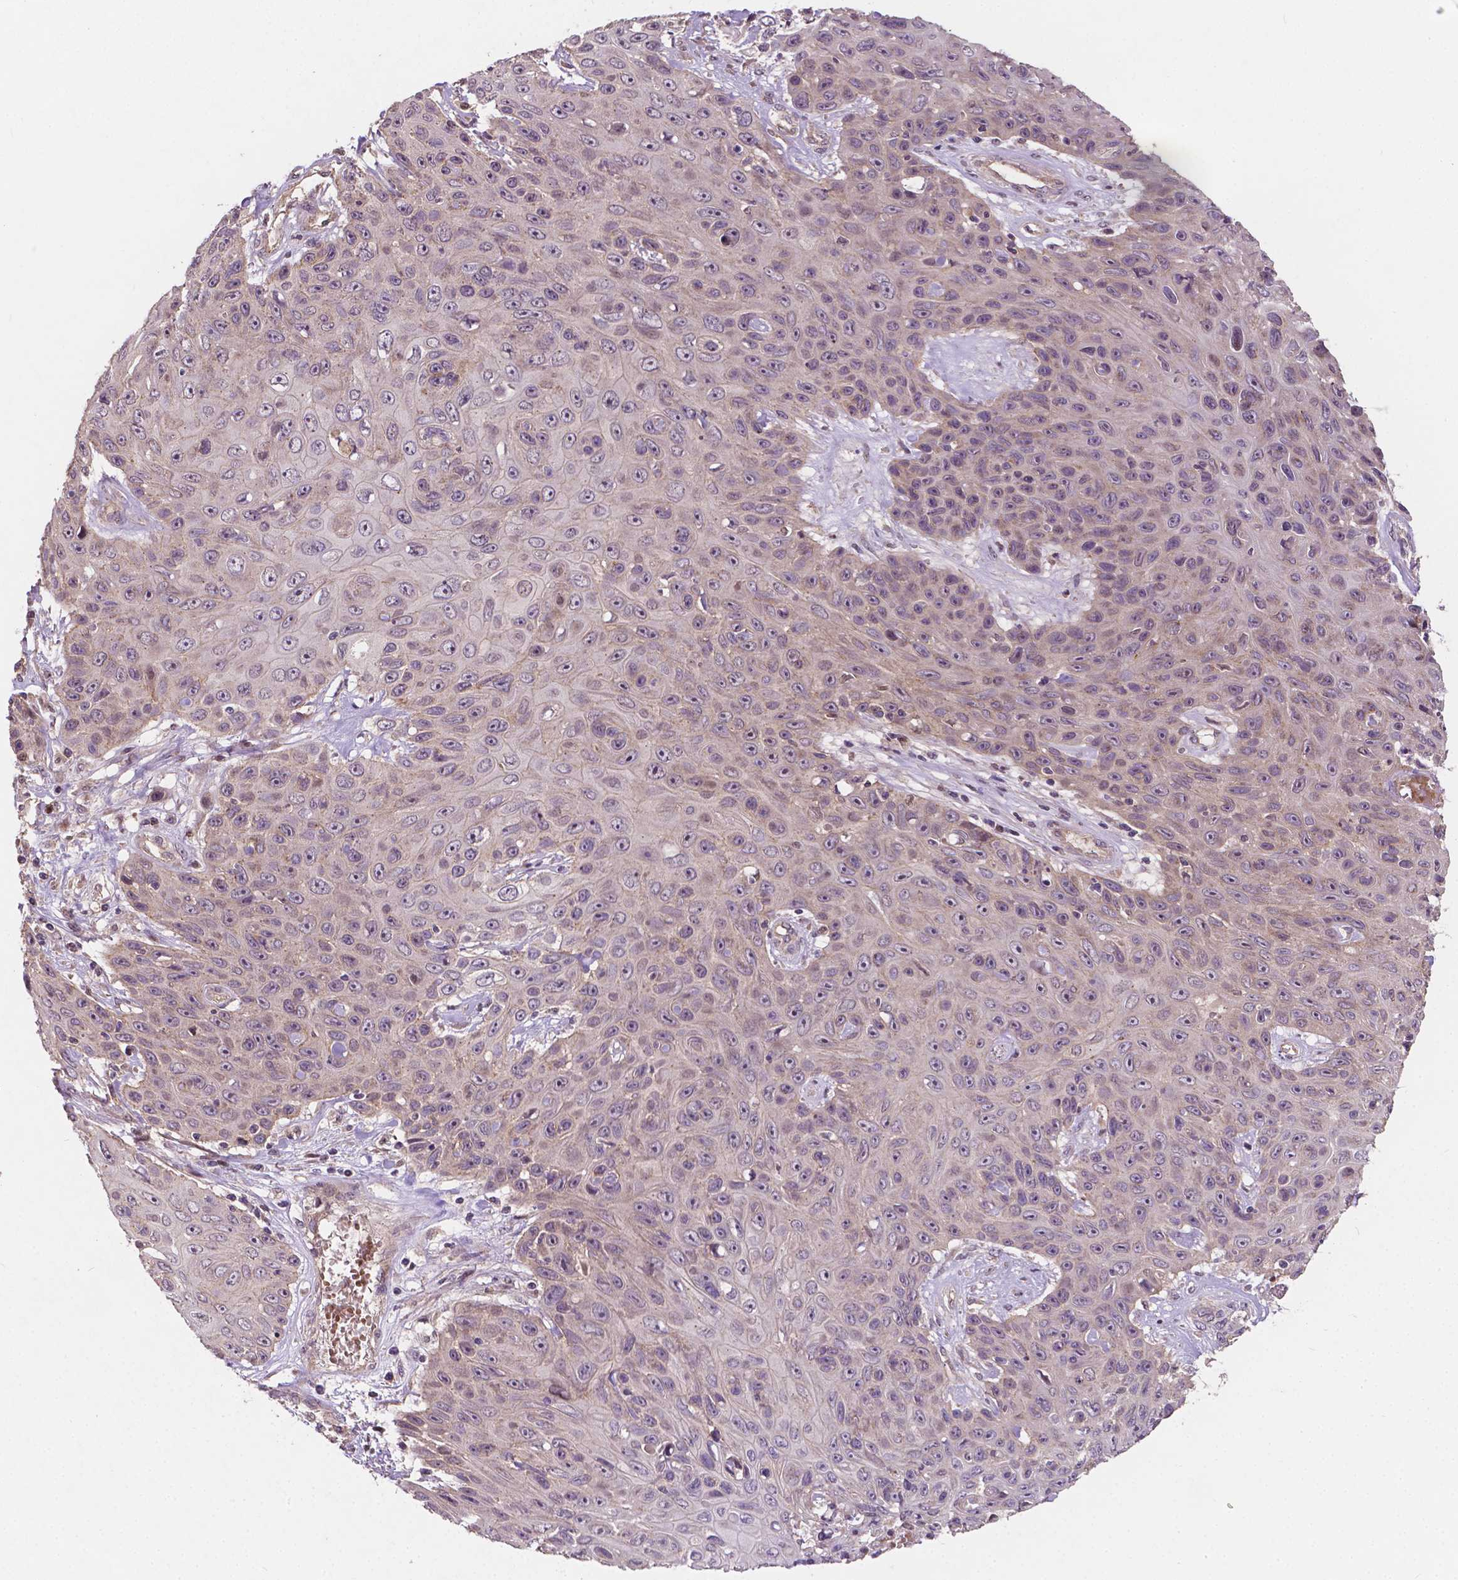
{"staining": {"intensity": "weak", "quantity": "25%-75%", "location": "cytoplasmic/membranous,nuclear"}, "tissue": "skin cancer", "cell_type": "Tumor cells", "image_type": "cancer", "snomed": [{"axis": "morphology", "description": "Squamous cell carcinoma, NOS"}, {"axis": "topography", "description": "Skin"}], "caption": "Tumor cells demonstrate weak cytoplasmic/membranous and nuclear staining in about 25%-75% of cells in skin cancer. (DAB (3,3'-diaminobenzidine) IHC with brightfield microscopy, high magnification).", "gene": "DUSP16", "patient": {"sex": "male", "age": 82}}